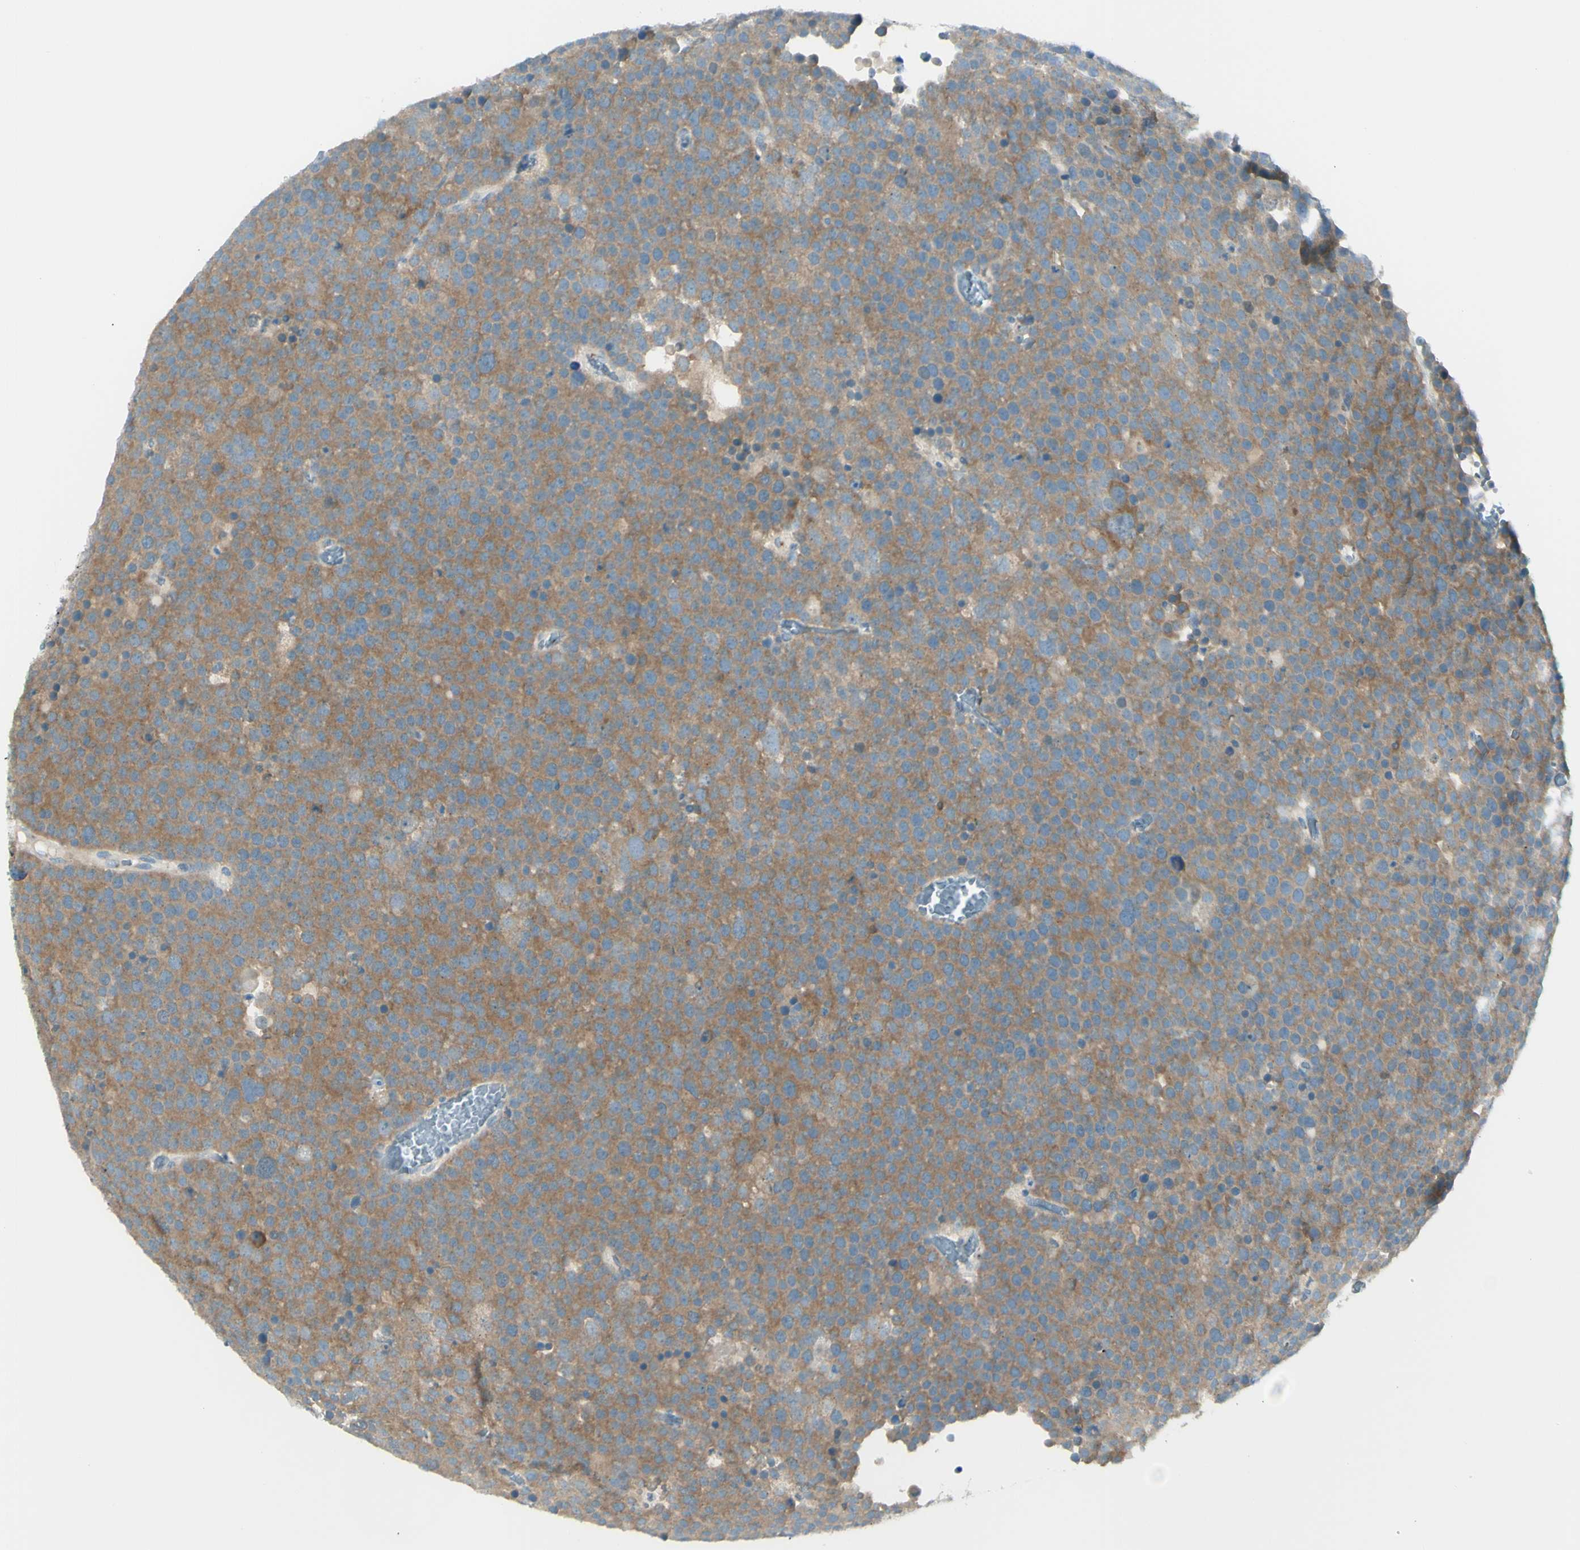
{"staining": {"intensity": "moderate", "quantity": ">75%", "location": "cytoplasmic/membranous"}, "tissue": "testis cancer", "cell_type": "Tumor cells", "image_type": "cancer", "snomed": [{"axis": "morphology", "description": "Seminoma, NOS"}, {"axis": "topography", "description": "Testis"}], "caption": "Brown immunohistochemical staining in testis seminoma reveals moderate cytoplasmic/membranous positivity in approximately >75% of tumor cells. (Brightfield microscopy of DAB IHC at high magnification).", "gene": "B4GALT1", "patient": {"sex": "male", "age": 71}}